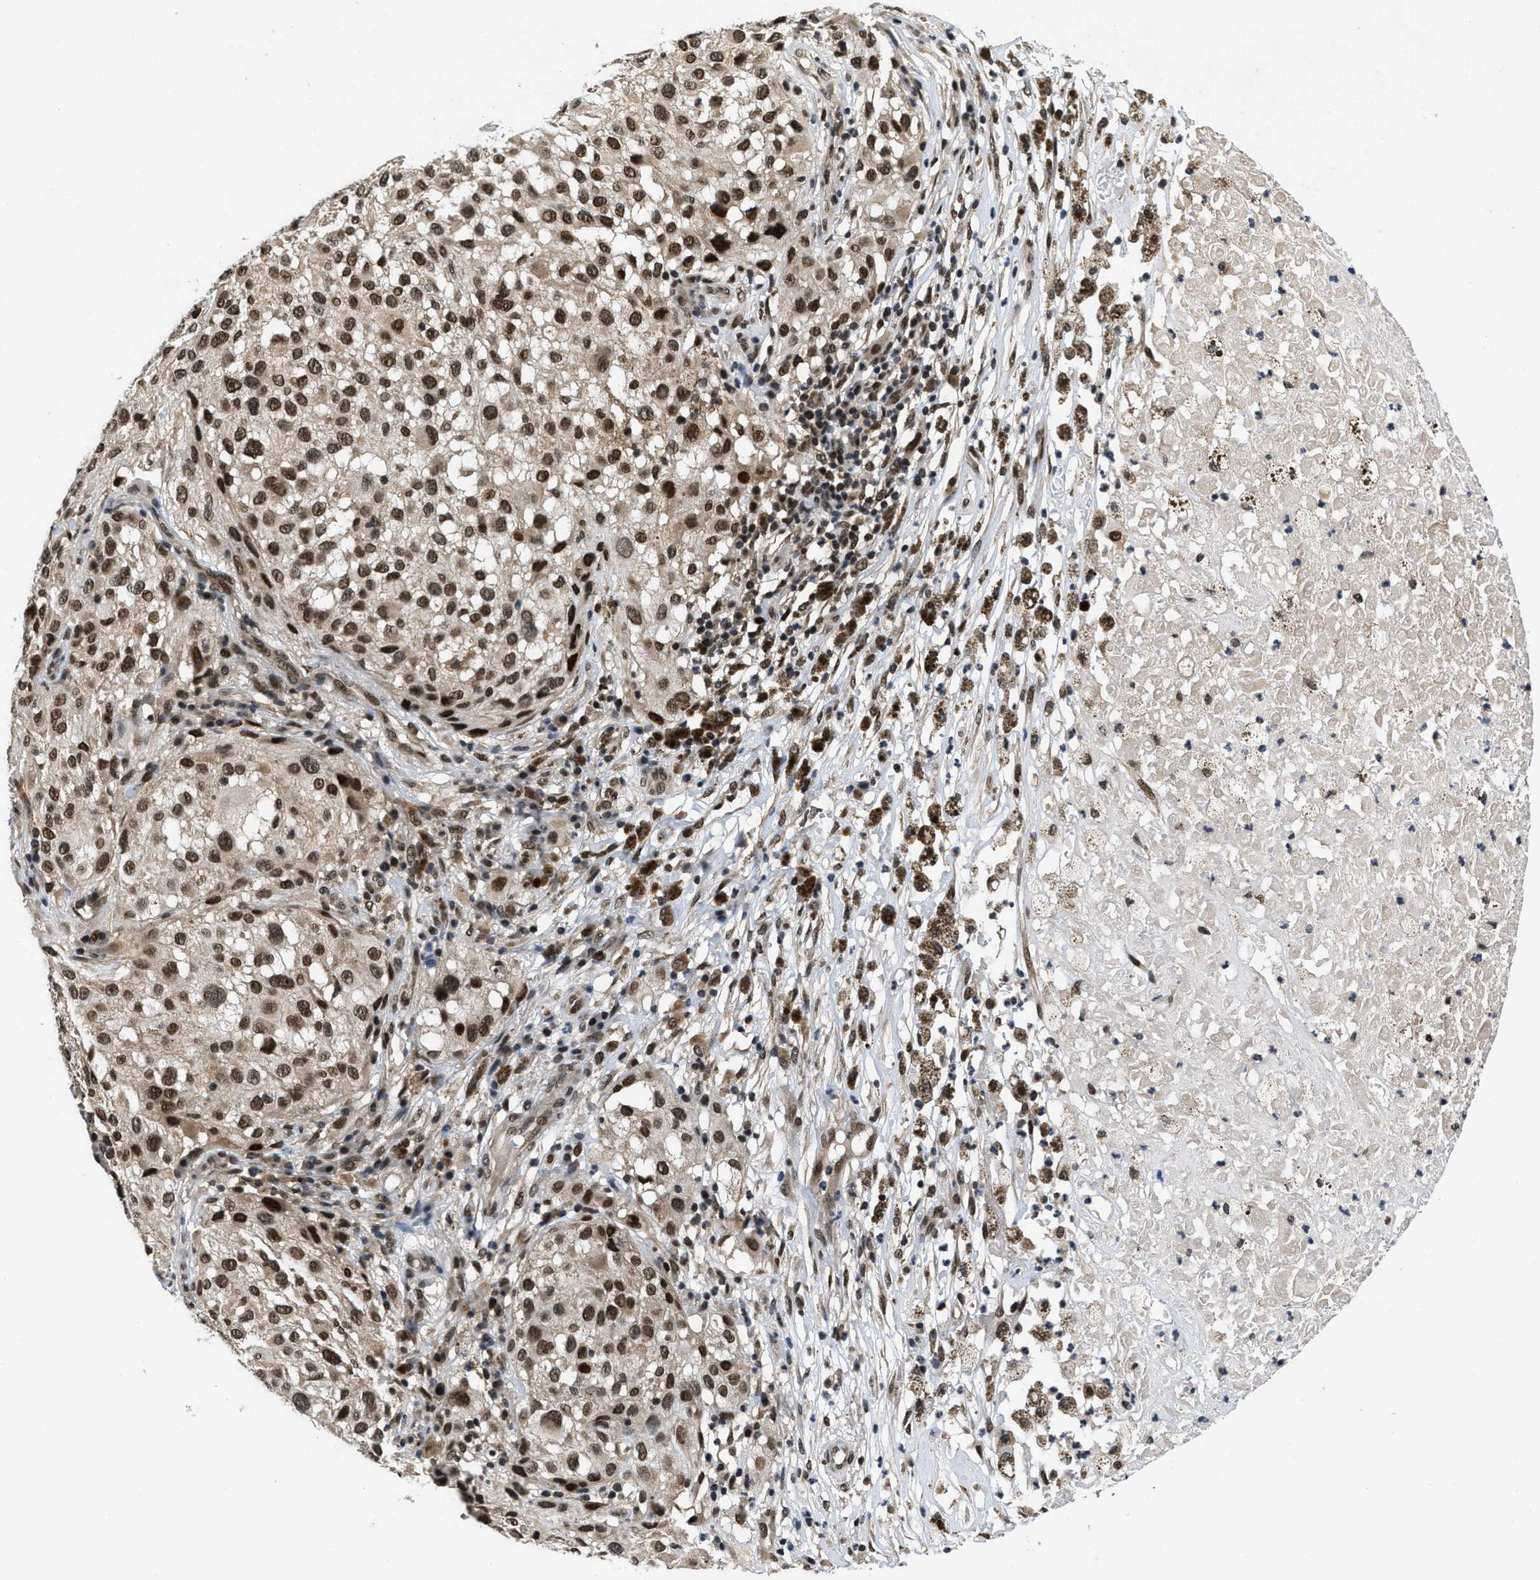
{"staining": {"intensity": "strong", "quantity": ">75%", "location": "cytoplasmic/membranous,nuclear"}, "tissue": "melanoma", "cell_type": "Tumor cells", "image_type": "cancer", "snomed": [{"axis": "morphology", "description": "Necrosis, NOS"}, {"axis": "morphology", "description": "Malignant melanoma, NOS"}, {"axis": "topography", "description": "Skin"}], "caption": "Human melanoma stained for a protein (brown) shows strong cytoplasmic/membranous and nuclear positive staining in approximately >75% of tumor cells.", "gene": "CUL4B", "patient": {"sex": "female", "age": 87}}